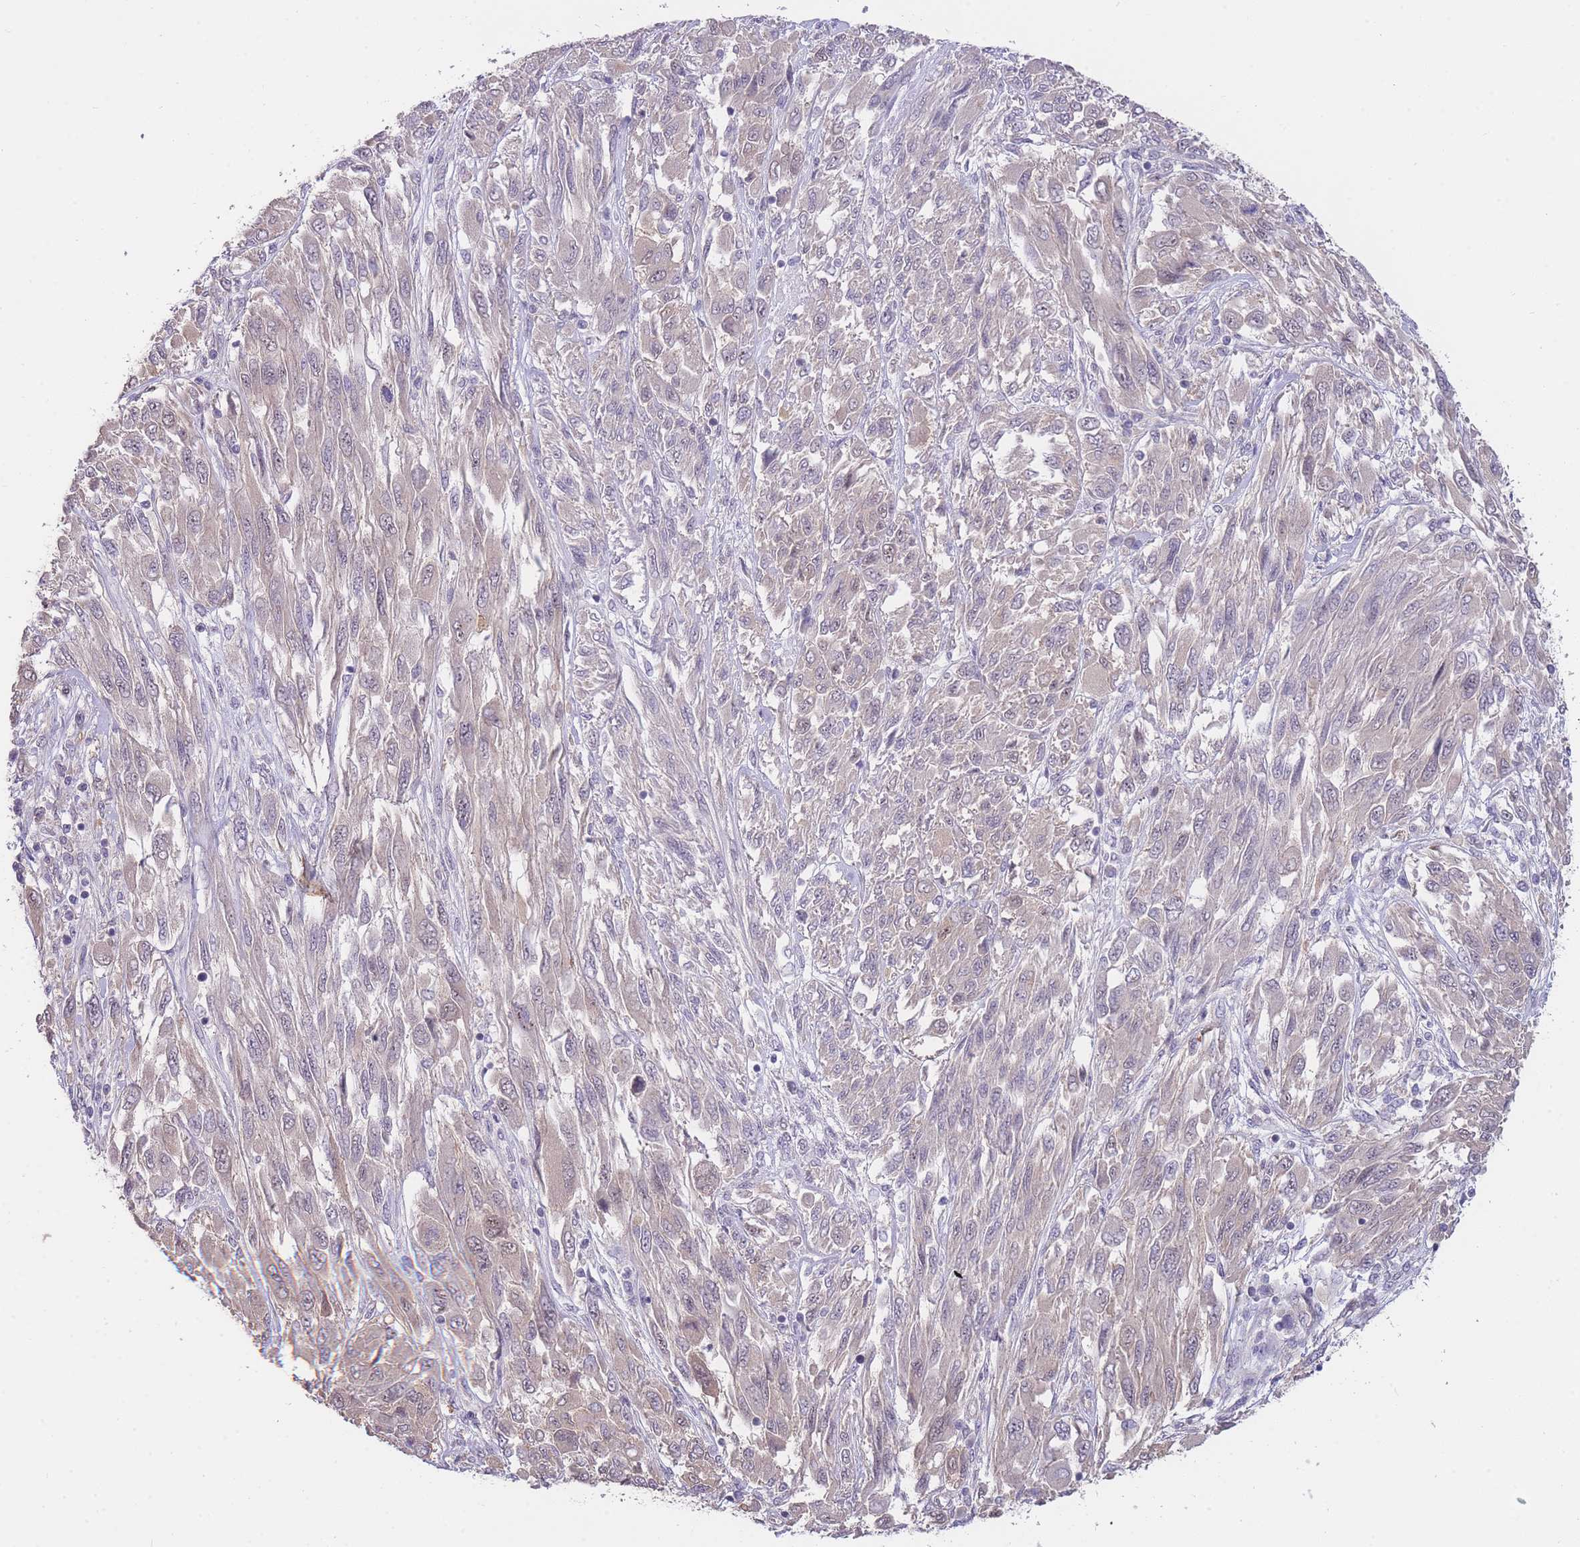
{"staining": {"intensity": "negative", "quantity": "none", "location": "none"}, "tissue": "melanoma", "cell_type": "Tumor cells", "image_type": "cancer", "snomed": [{"axis": "morphology", "description": "Malignant melanoma, NOS"}, {"axis": "topography", "description": "Skin"}], "caption": "Tumor cells show no significant staining in malignant melanoma.", "gene": "SMC6", "patient": {"sex": "female", "age": 91}}